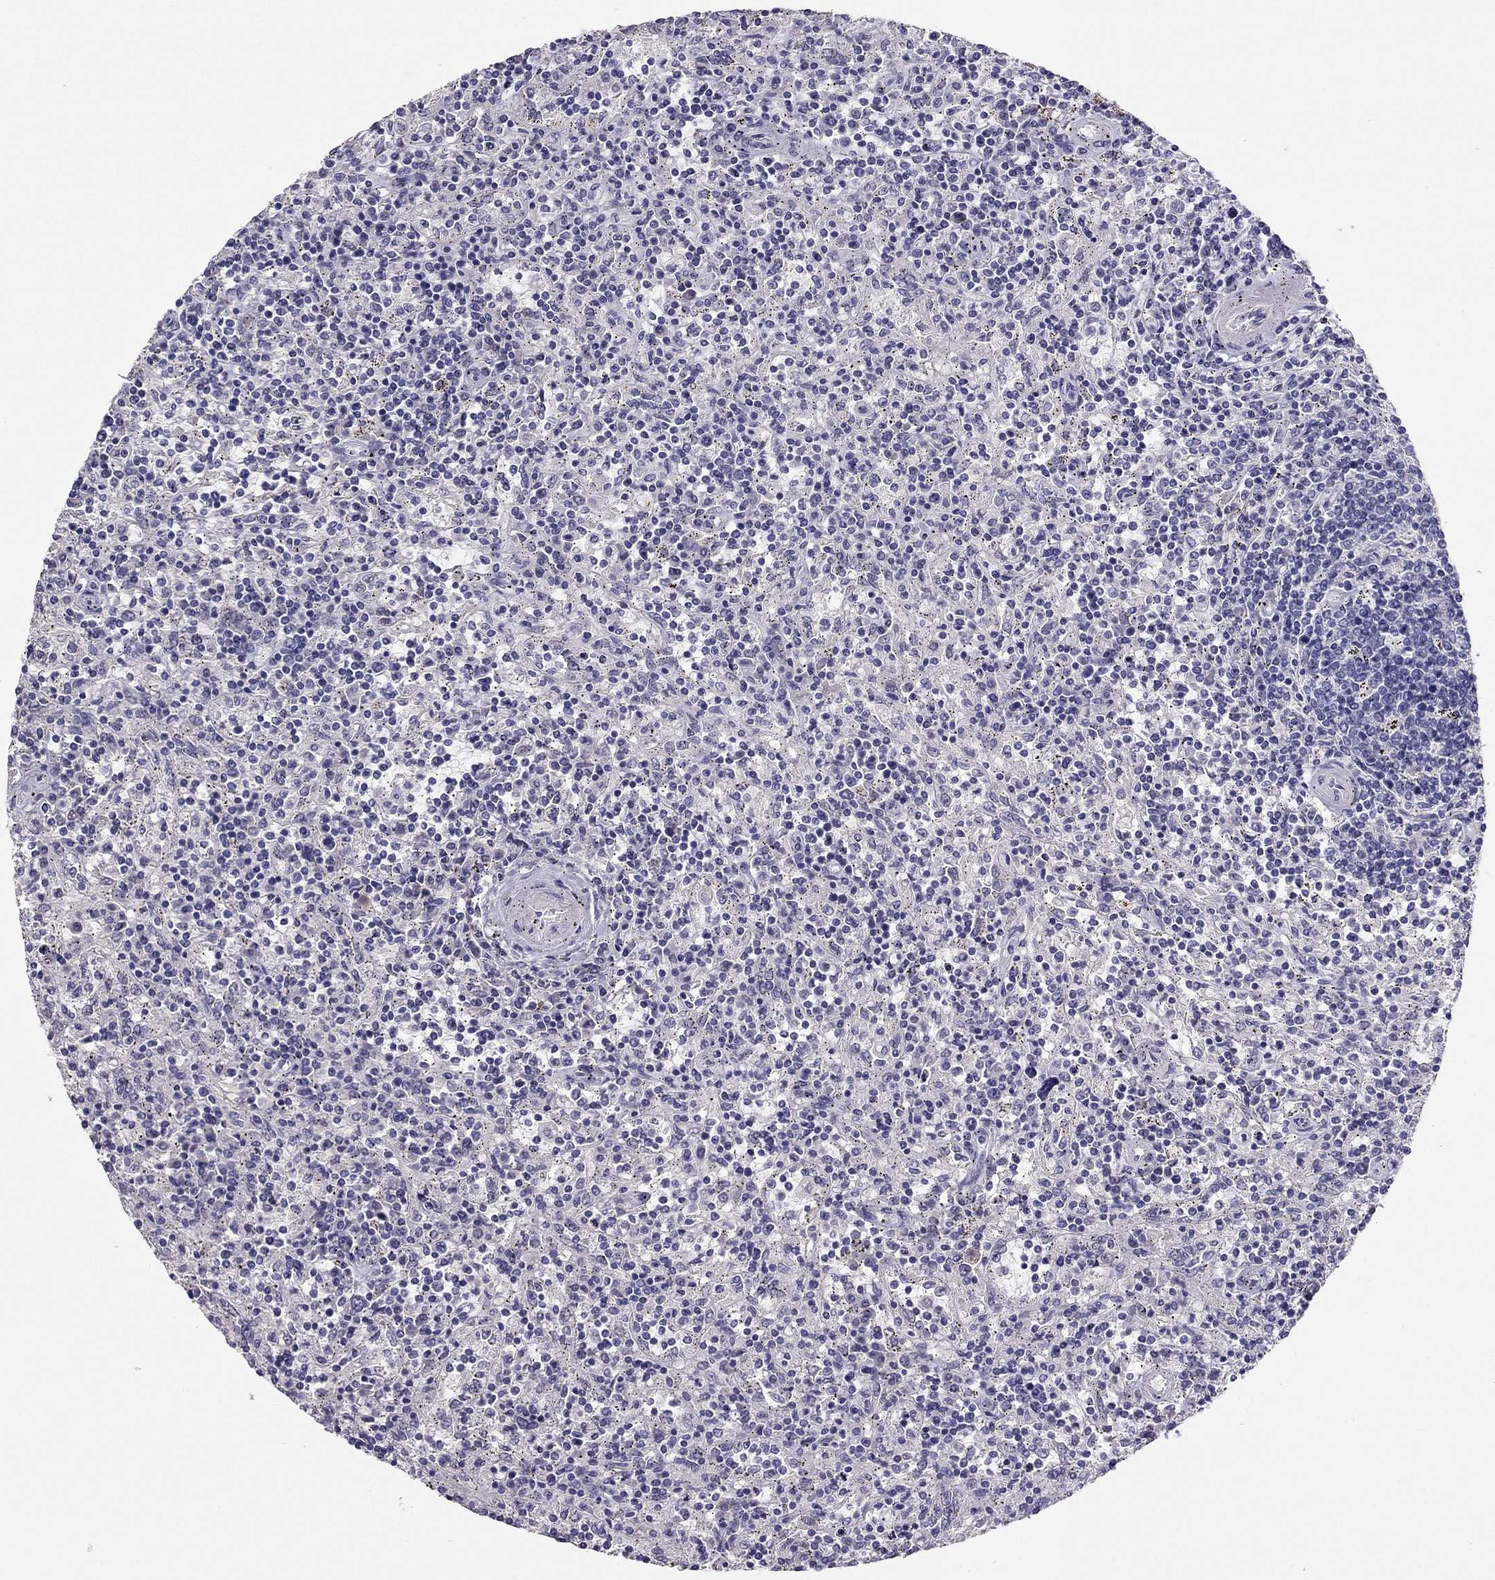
{"staining": {"intensity": "negative", "quantity": "none", "location": "none"}, "tissue": "lymphoma", "cell_type": "Tumor cells", "image_type": "cancer", "snomed": [{"axis": "morphology", "description": "Malignant lymphoma, non-Hodgkin's type, Low grade"}, {"axis": "topography", "description": "Spleen"}], "caption": "The photomicrograph reveals no staining of tumor cells in low-grade malignant lymphoma, non-Hodgkin's type.", "gene": "RHO", "patient": {"sex": "male", "age": 62}}